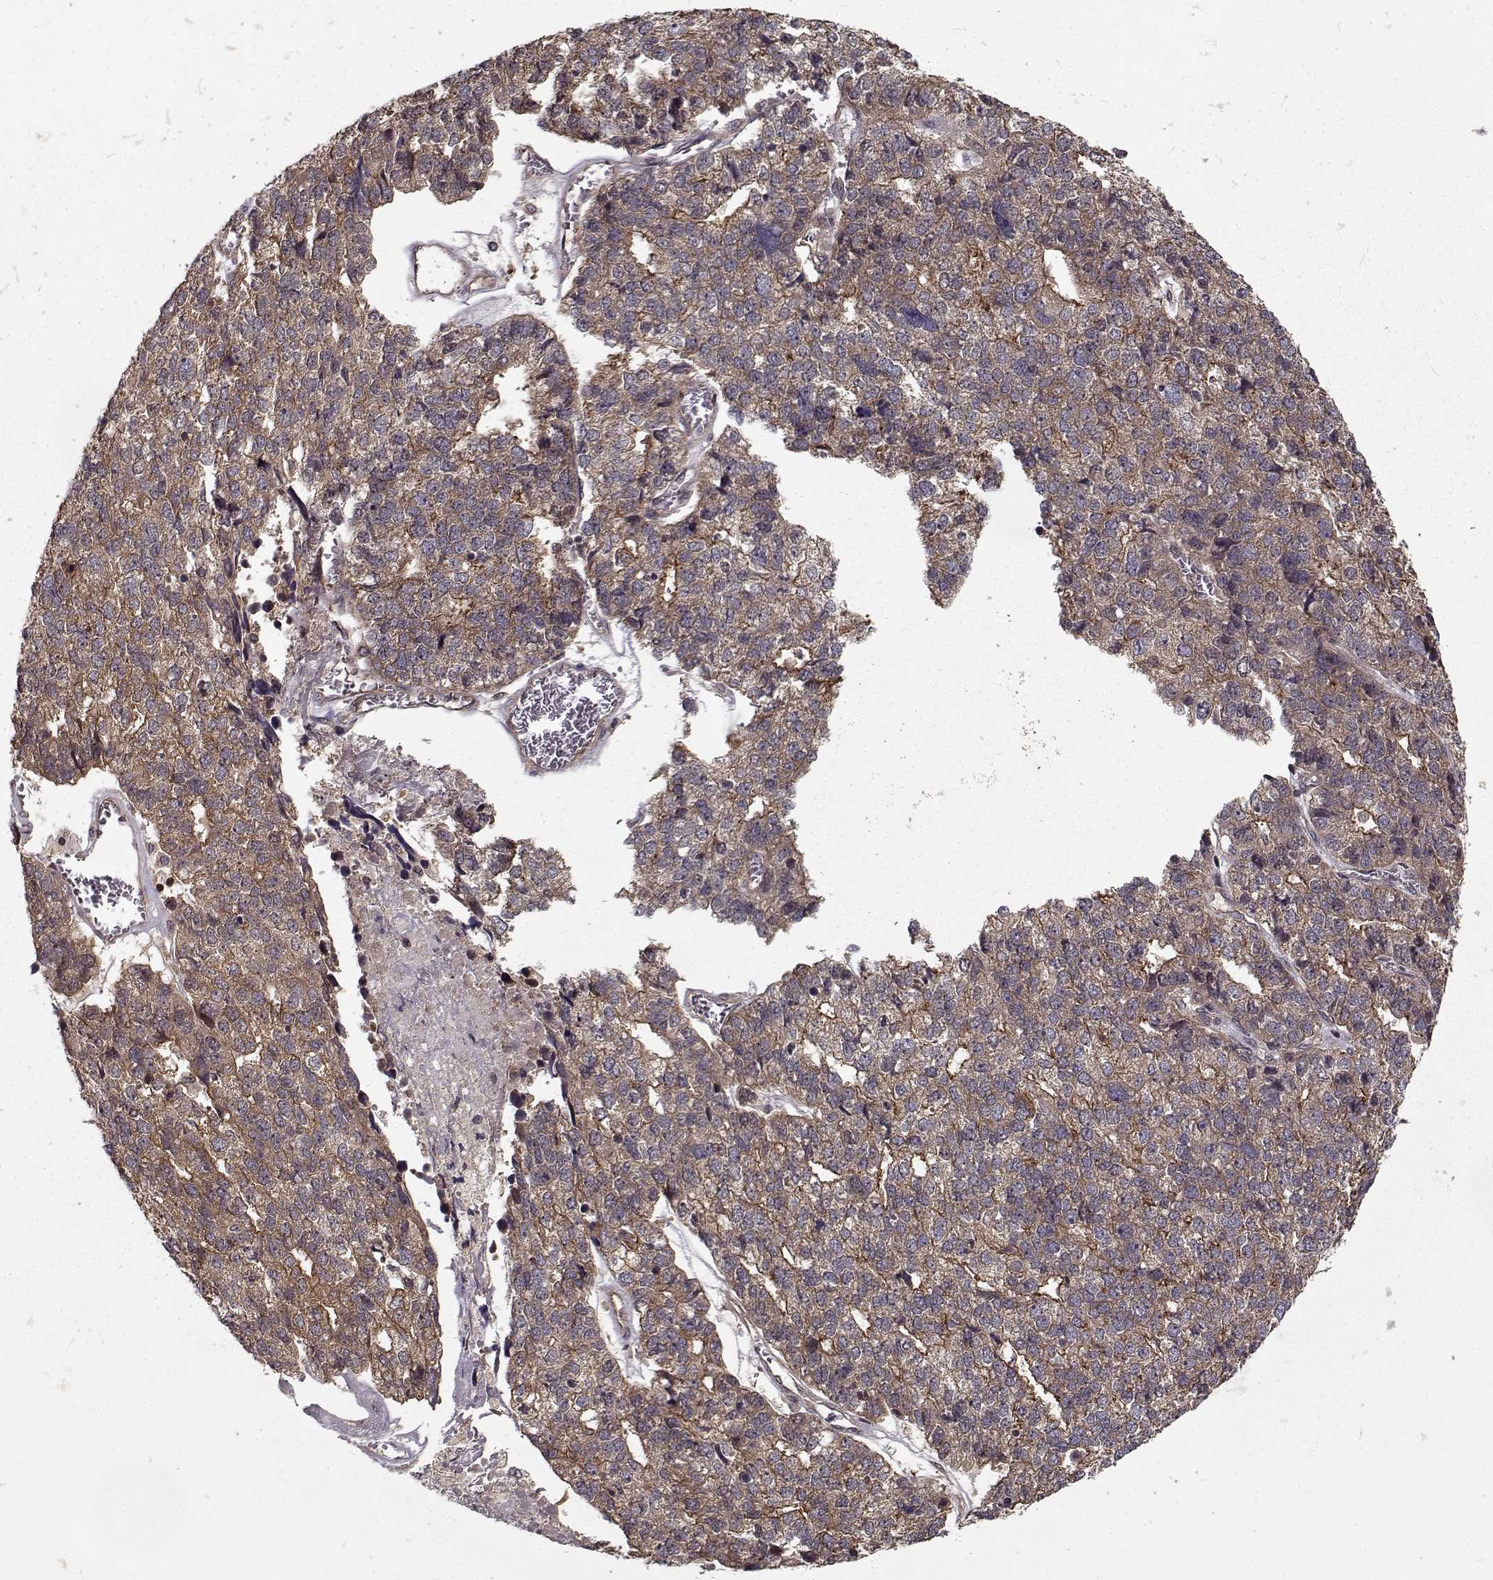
{"staining": {"intensity": "moderate", "quantity": ">75%", "location": "cytoplasmic/membranous"}, "tissue": "stomach cancer", "cell_type": "Tumor cells", "image_type": "cancer", "snomed": [{"axis": "morphology", "description": "Adenocarcinoma, NOS"}, {"axis": "topography", "description": "Stomach"}], "caption": "The histopathology image displays staining of stomach adenocarcinoma, revealing moderate cytoplasmic/membranous protein positivity (brown color) within tumor cells.", "gene": "PPP1R12A", "patient": {"sex": "male", "age": 69}}